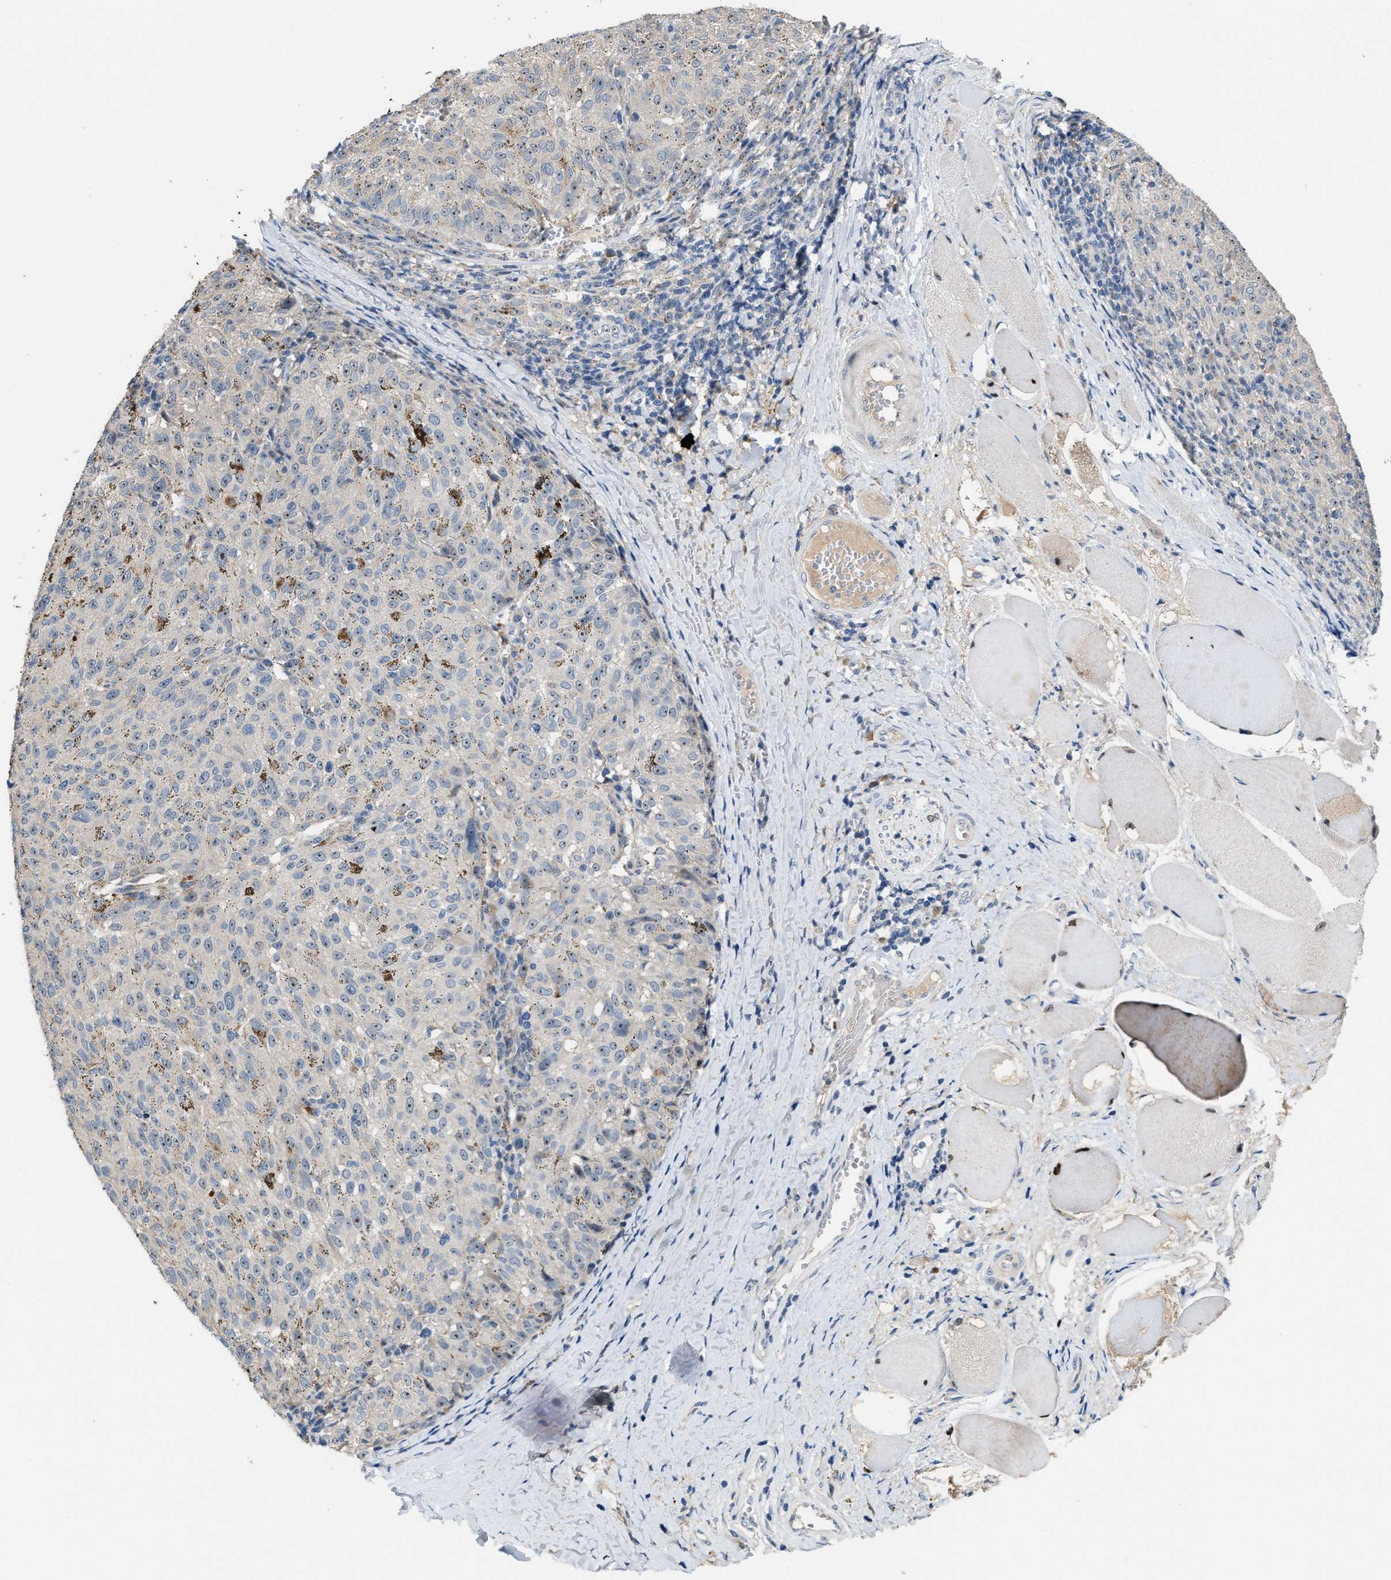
{"staining": {"intensity": "negative", "quantity": "none", "location": "none"}, "tissue": "melanoma", "cell_type": "Tumor cells", "image_type": "cancer", "snomed": [{"axis": "morphology", "description": "Malignant melanoma, NOS"}, {"axis": "topography", "description": "Skin"}], "caption": "DAB (3,3'-diaminobenzidine) immunohistochemical staining of human melanoma demonstrates no significant staining in tumor cells.", "gene": "ZNF783", "patient": {"sex": "female", "age": 72}}